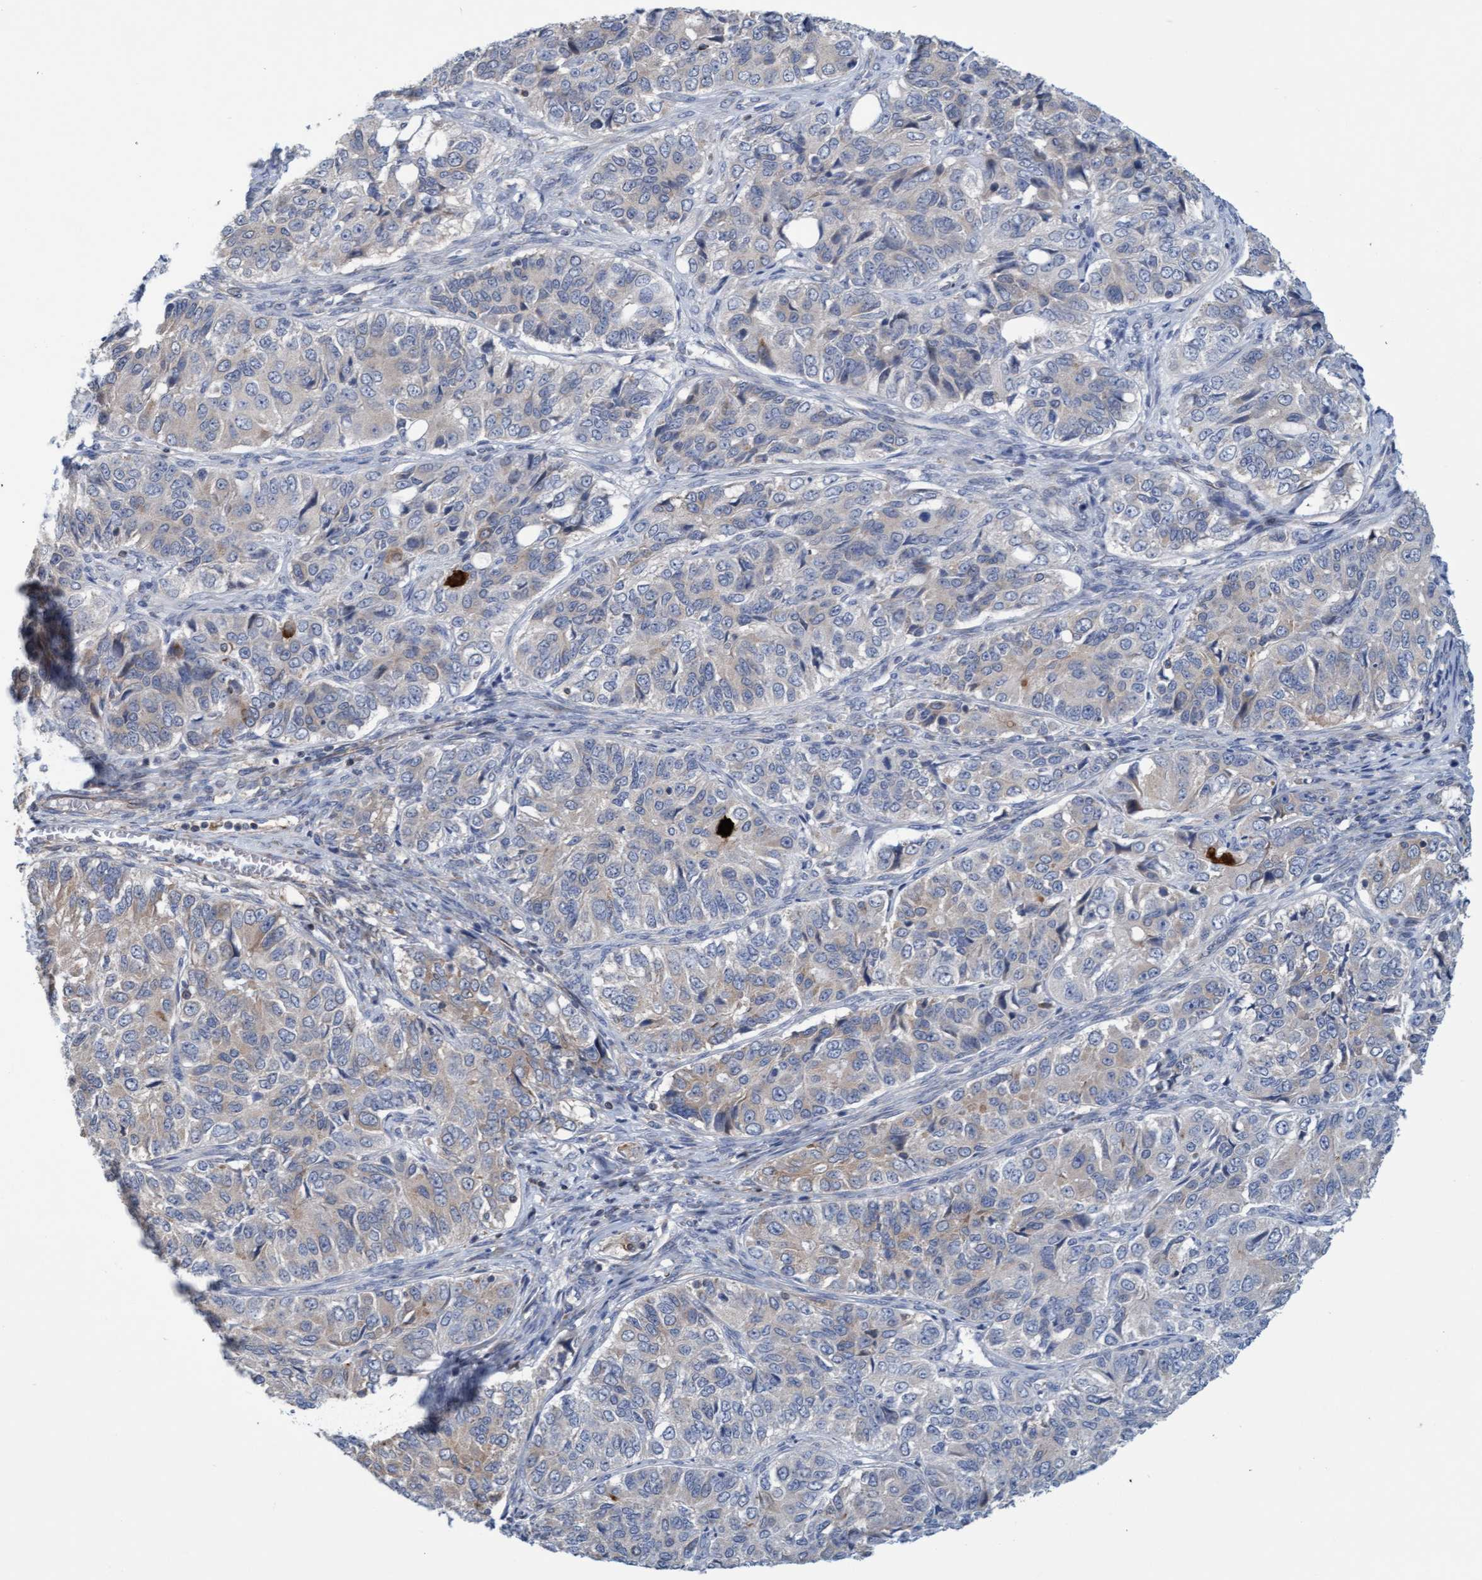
{"staining": {"intensity": "weak", "quantity": "<25%", "location": "cytoplasmic/membranous"}, "tissue": "ovarian cancer", "cell_type": "Tumor cells", "image_type": "cancer", "snomed": [{"axis": "morphology", "description": "Carcinoma, endometroid"}, {"axis": "topography", "description": "Ovary"}], "caption": "A micrograph of human ovarian endometroid carcinoma is negative for staining in tumor cells. The staining was performed using DAB (3,3'-diaminobenzidine) to visualize the protein expression in brown, while the nuclei were stained in blue with hematoxylin (Magnification: 20x).", "gene": "SLC28A3", "patient": {"sex": "female", "age": 51}}